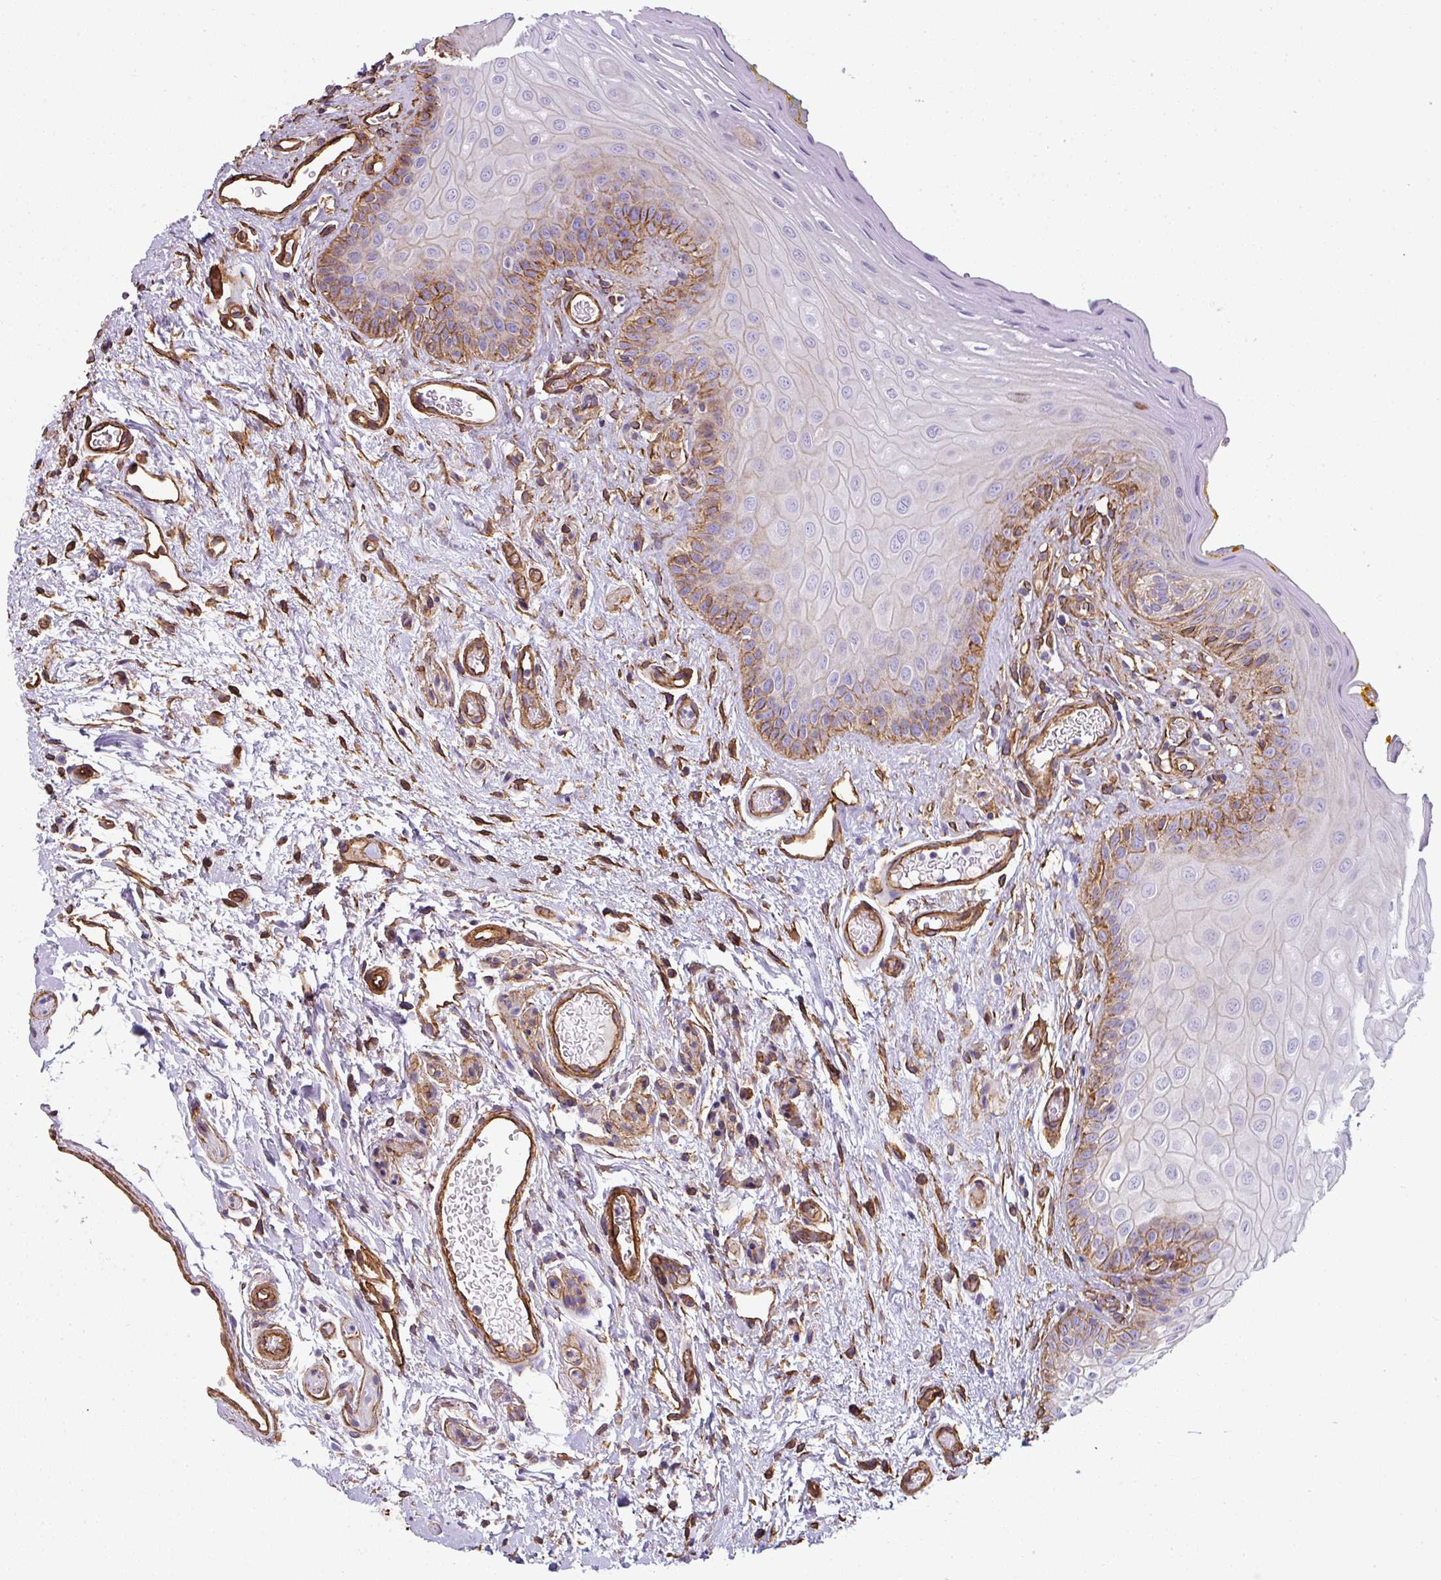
{"staining": {"intensity": "moderate", "quantity": "<25%", "location": "cytoplasmic/membranous"}, "tissue": "oral mucosa", "cell_type": "Squamous epithelial cells", "image_type": "normal", "snomed": [{"axis": "morphology", "description": "Normal tissue, NOS"}, {"axis": "topography", "description": "Oral tissue"}, {"axis": "topography", "description": "Tounge, NOS"}], "caption": "Oral mucosa stained with a brown dye exhibits moderate cytoplasmic/membranous positive staining in approximately <25% of squamous epithelial cells.", "gene": "ANKUB1", "patient": {"sex": "female", "age": 60}}